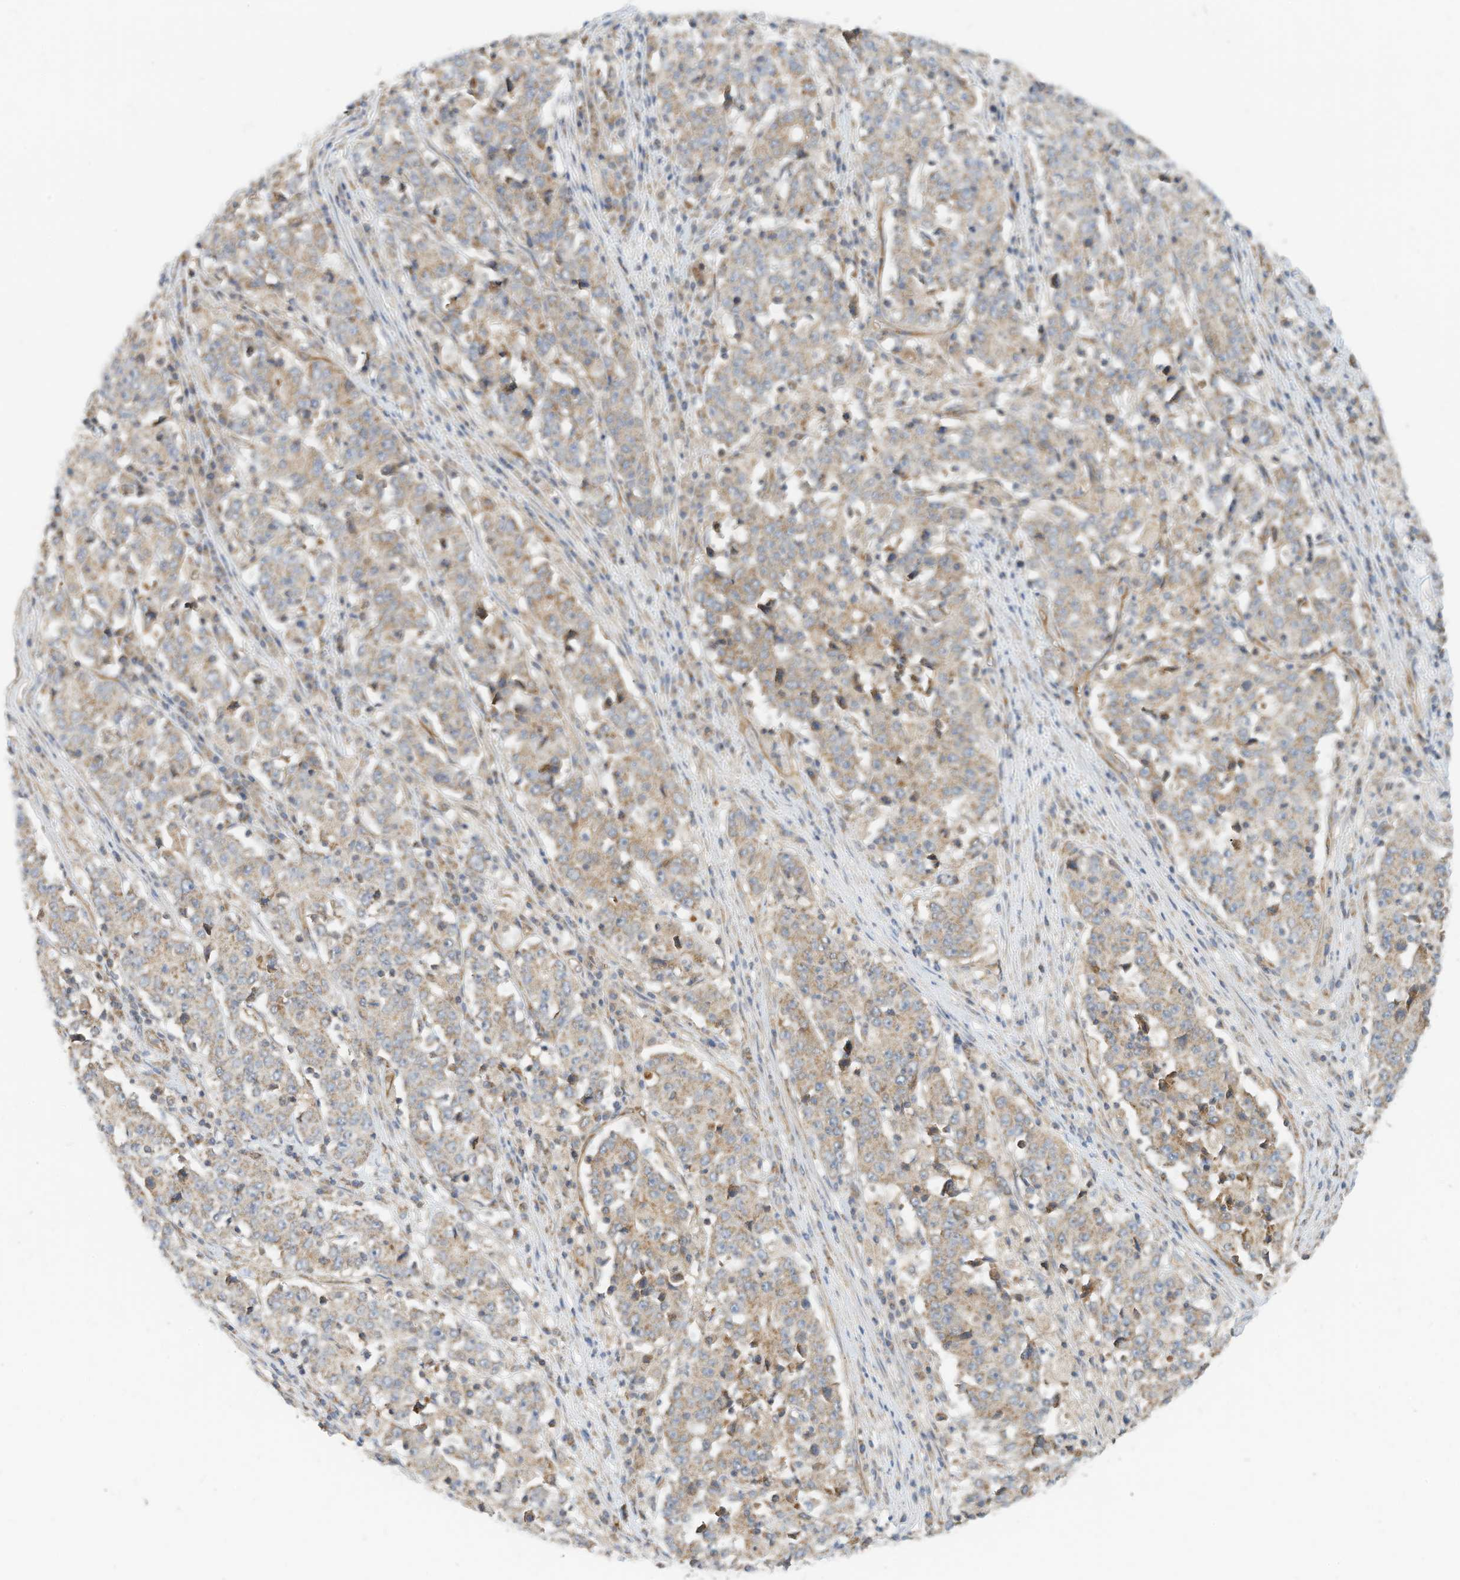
{"staining": {"intensity": "weak", "quantity": "25%-75%", "location": "cytoplasmic/membranous"}, "tissue": "stomach cancer", "cell_type": "Tumor cells", "image_type": "cancer", "snomed": [{"axis": "morphology", "description": "Adenocarcinoma, NOS"}, {"axis": "topography", "description": "Stomach"}], "caption": "Weak cytoplasmic/membranous protein expression is present in about 25%-75% of tumor cells in stomach cancer (adenocarcinoma). (DAB IHC with brightfield microscopy, high magnification).", "gene": "METTL6", "patient": {"sex": "male", "age": 59}}